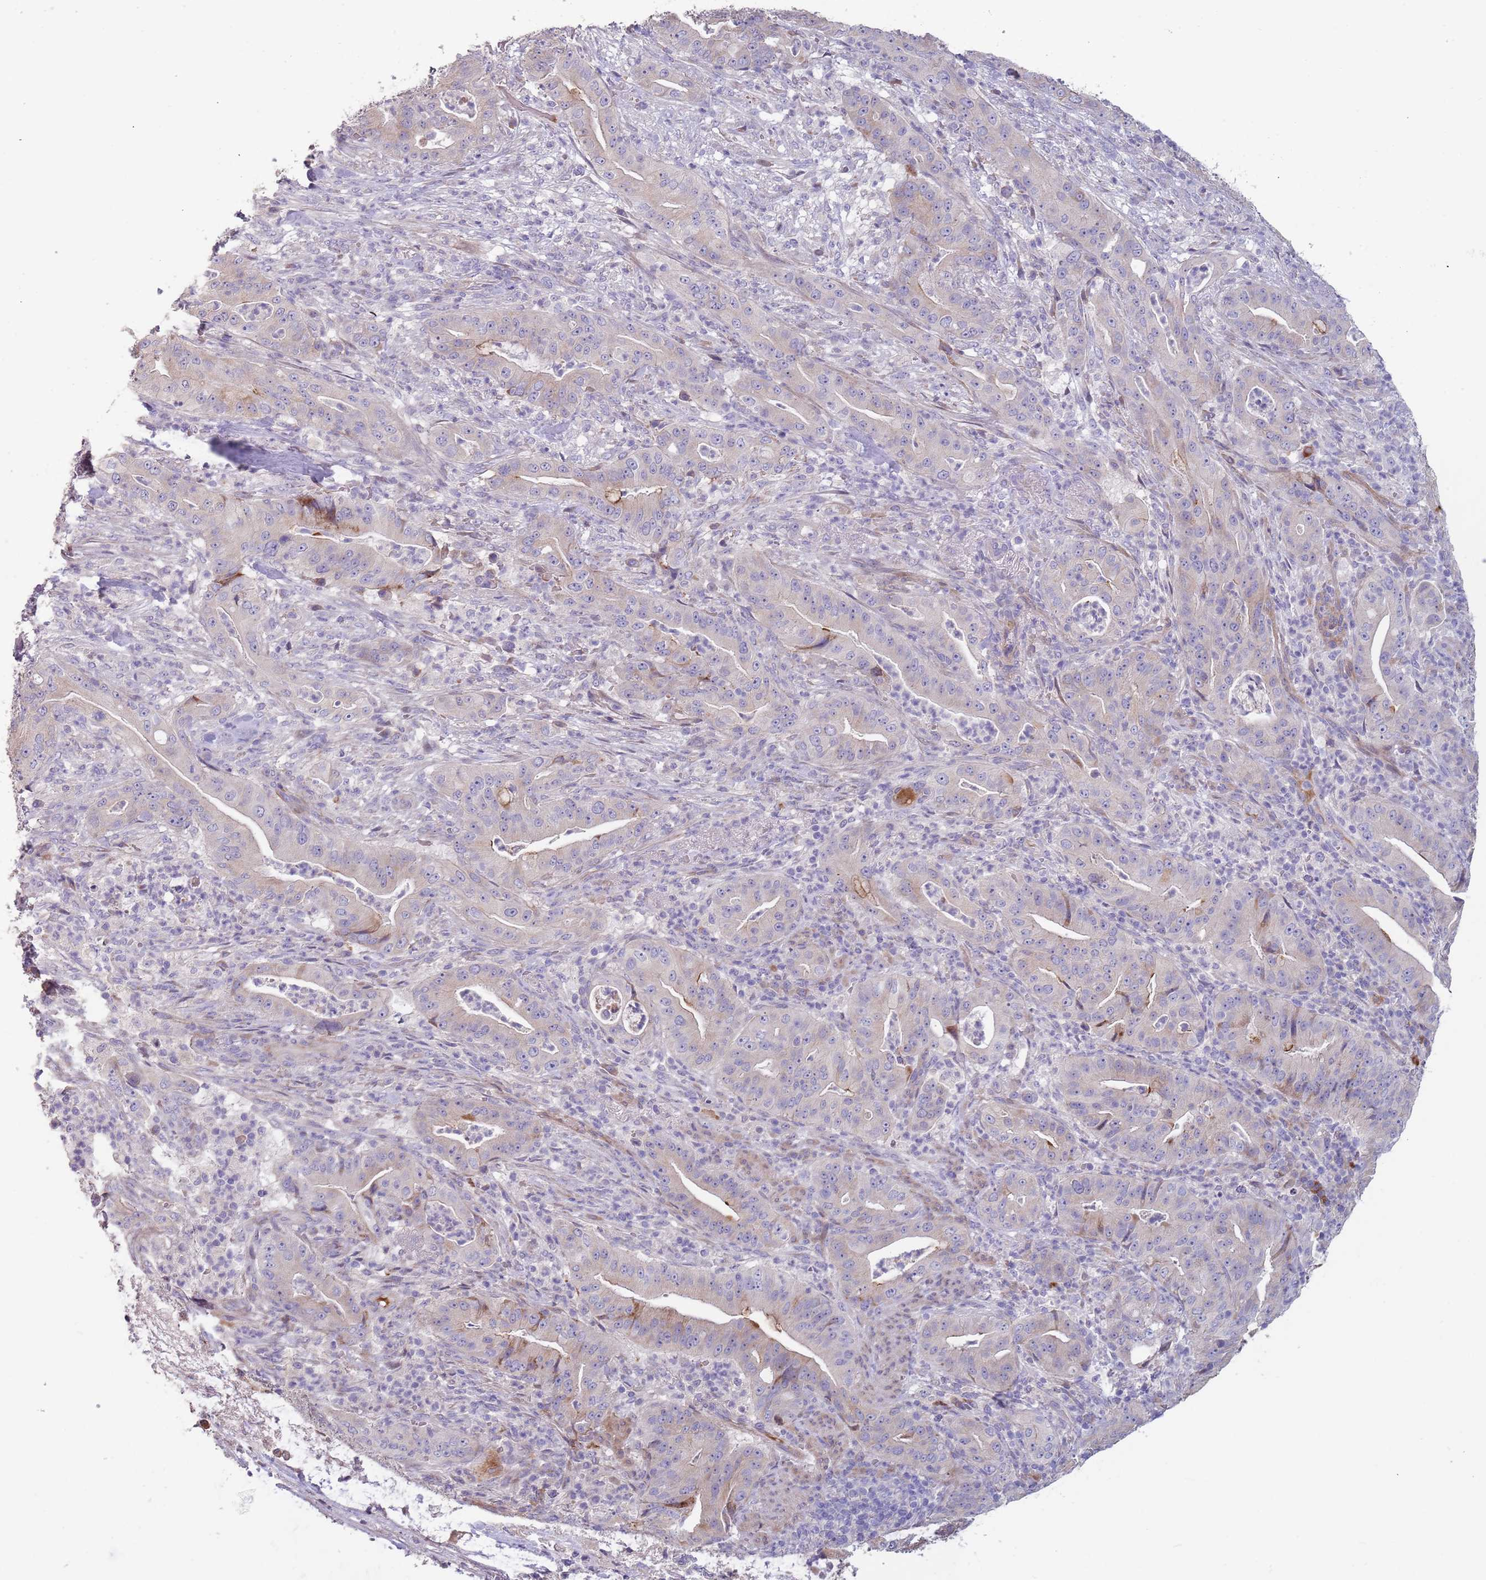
{"staining": {"intensity": "moderate", "quantity": "<25%", "location": "cytoplasmic/membranous"}, "tissue": "pancreatic cancer", "cell_type": "Tumor cells", "image_type": "cancer", "snomed": [{"axis": "morphology", "description": "Adenocarcinoma, NOS"}, {"axis": "topography", "description": "Pancreas"}], "caption": "Protein positivity by immunohistochemistry demonstrates moderate cytoplasmic/membranous positivity in about <25% of tumor cells in pancreatic adenocarcinoma.", "gene": "SUSD1", "patient": {"sex": "male", "age": 71}}